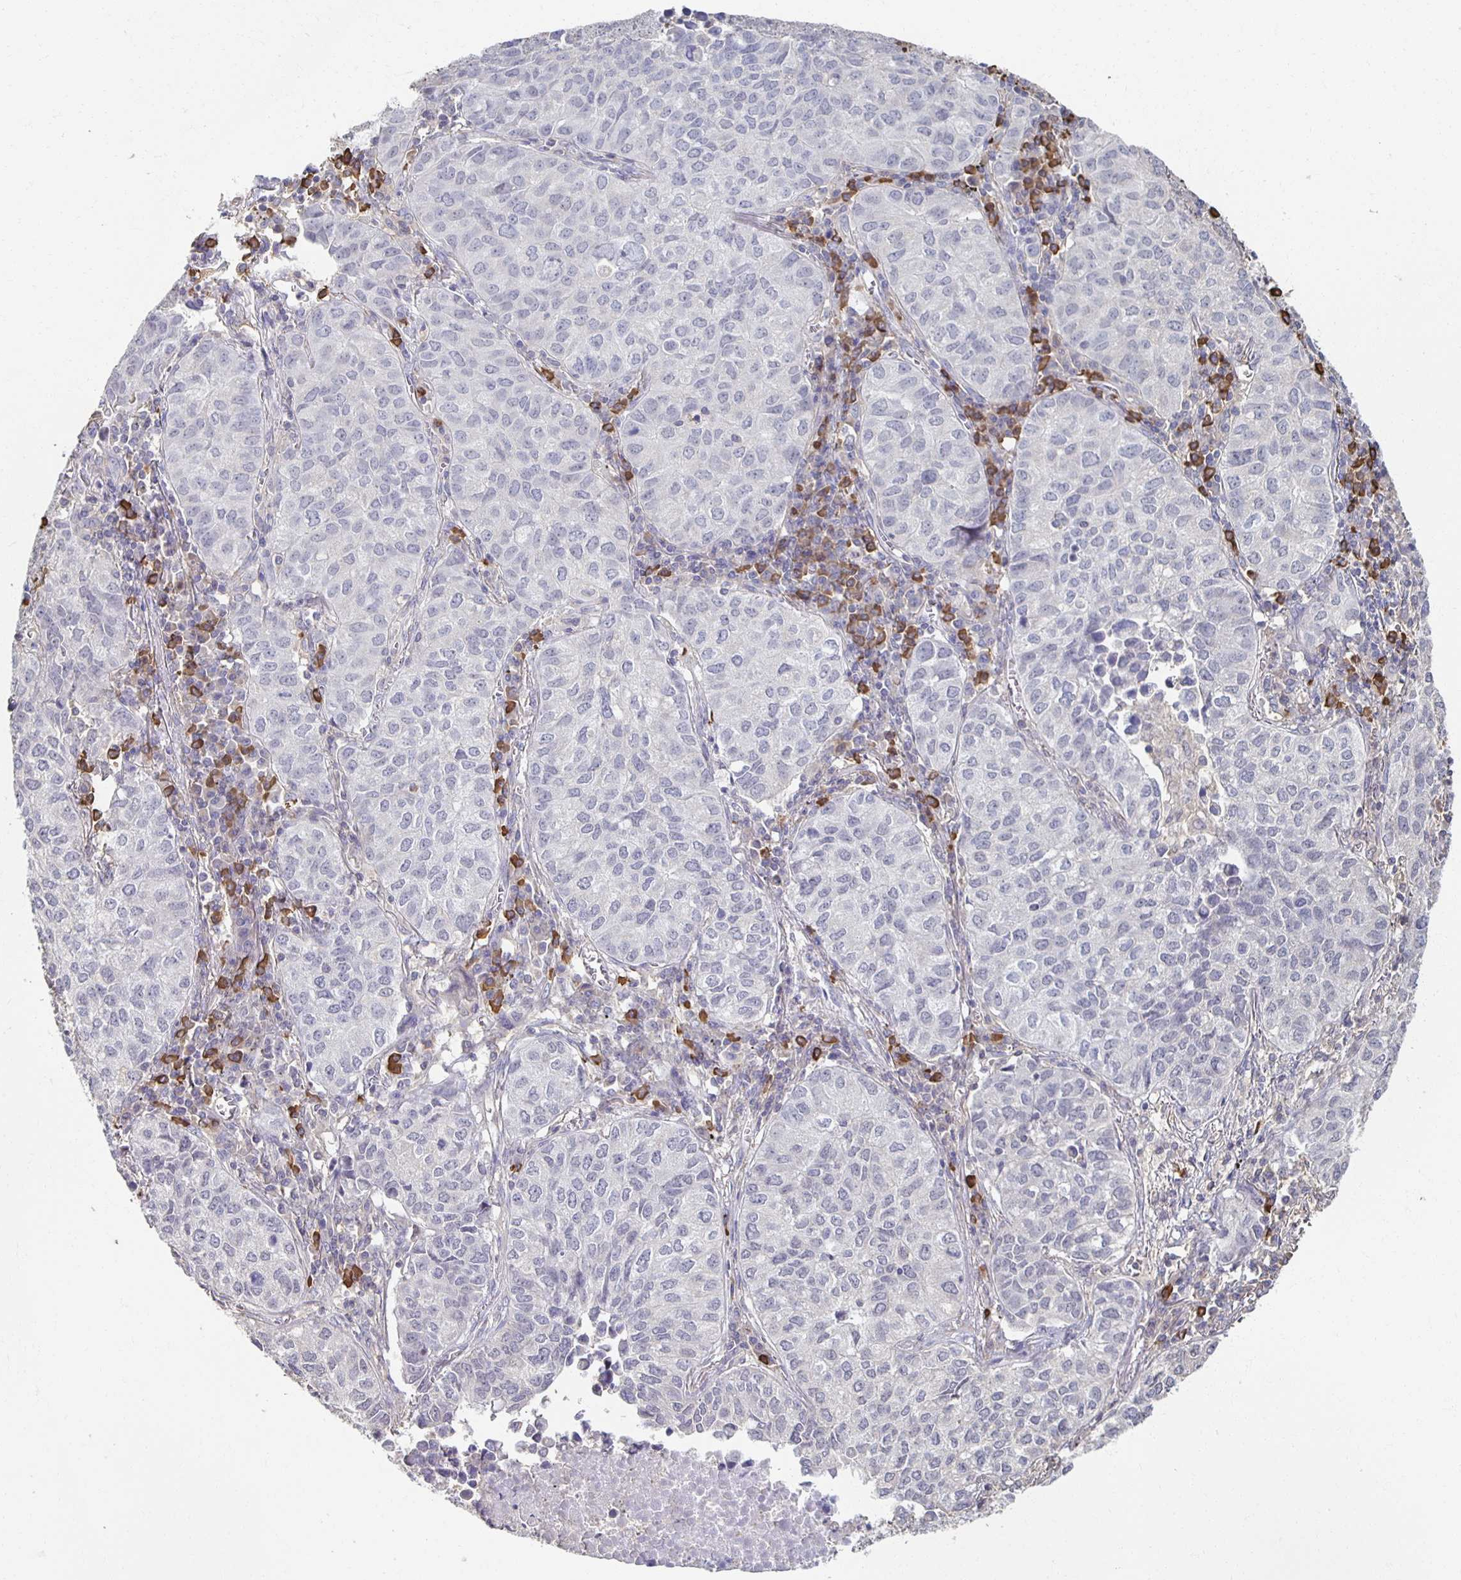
{"staining": {"intensity": "negative", "quantity": "none", "location": "none"}, "tissue": "lung cancer", "cell_type": "Tumor cells", "image_type": "cancer", "snomed": [{"axis": "morphology", "description": "Adenocarcinoma, NOS"}, {"axis": "topography", "description": "Lung"}], "caption": "Immunohistochemistry (IHC) of lung adenocarcinoma displays no expression in tumor cells.", "gene": "ZNF692", "patient": {"sex": "female", "age": 50}}